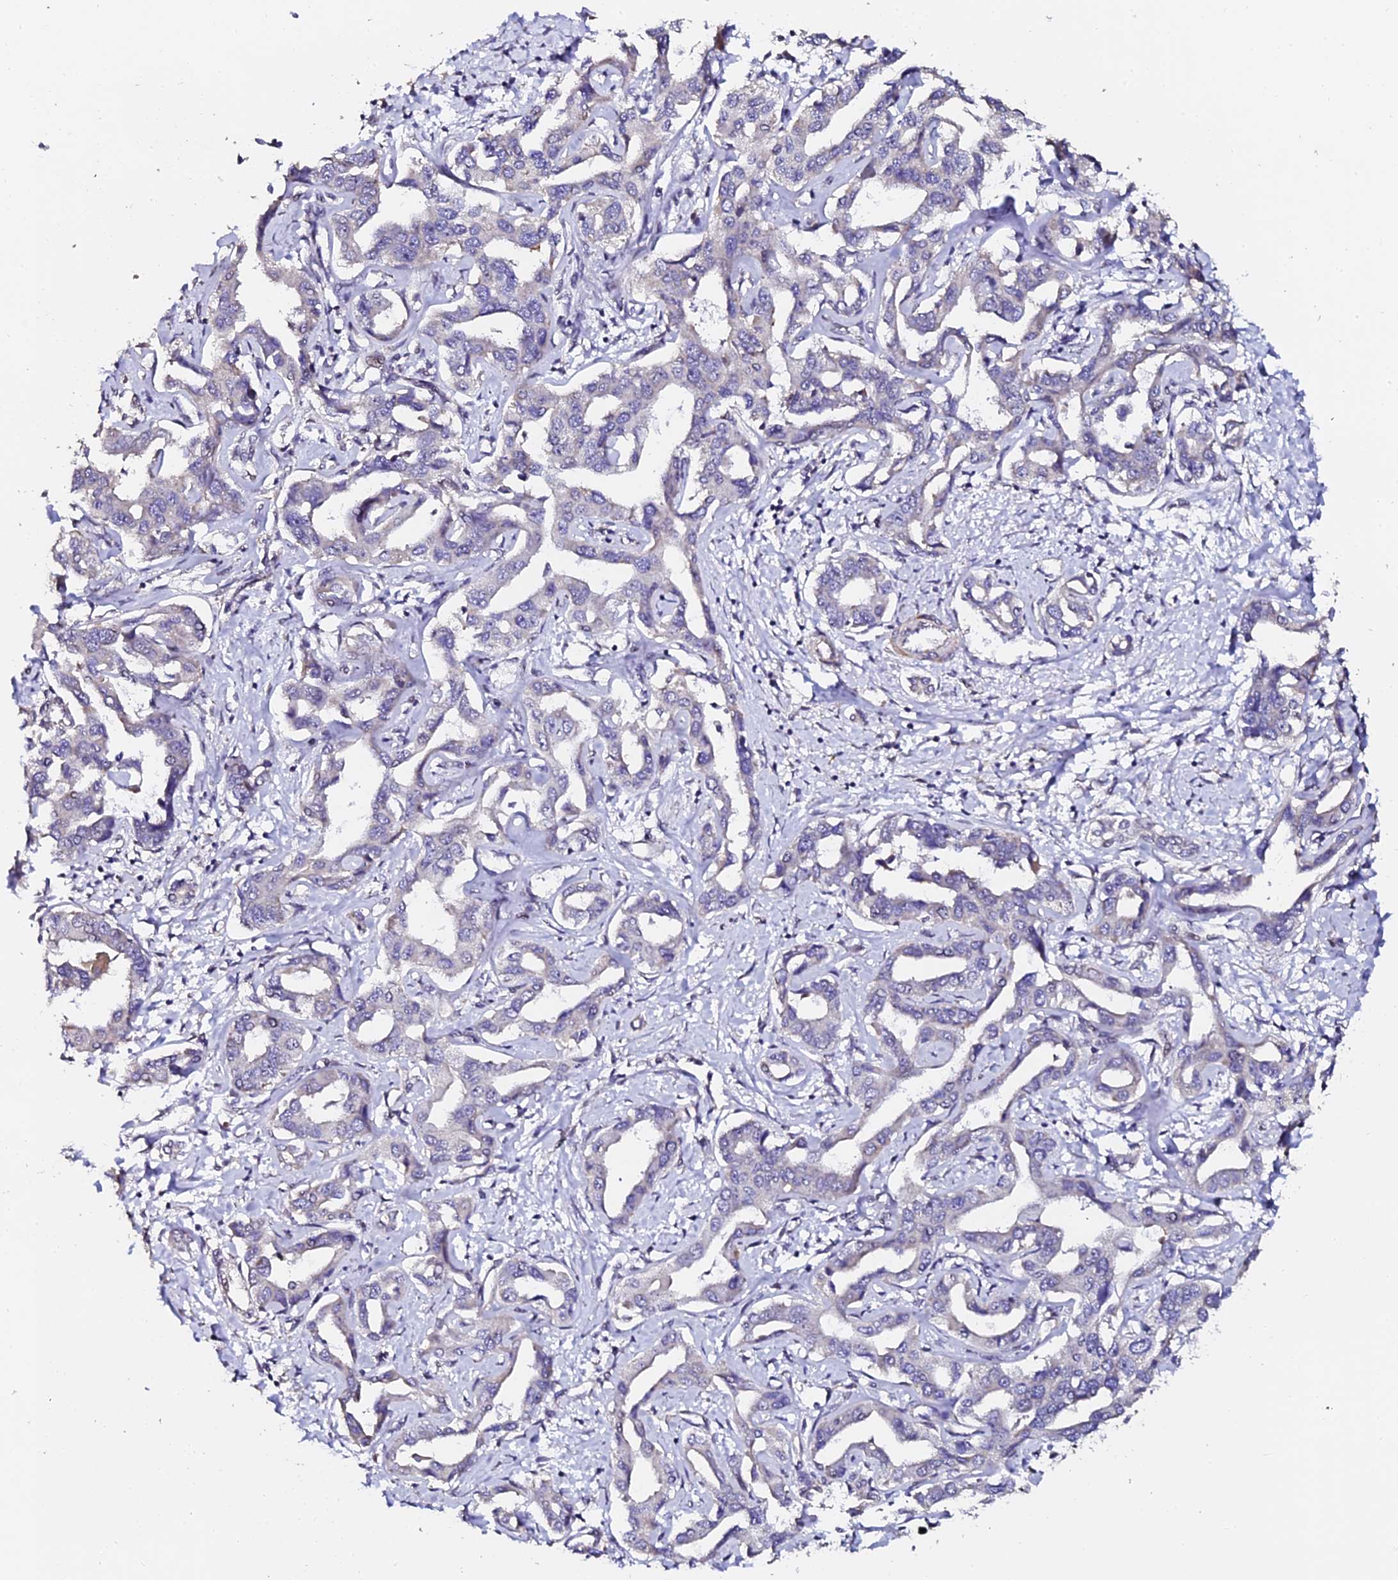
{"staining": {"intensity": "negative", "quantity": "none", "location": "none"}, "tissue": "liver cancer", "cell_type": "Tumor cells", "image_type": "cancer", "snomed": [{"axis": "morphology", "description": "Cholangiocarcinoma"}, {"axis": "topography", "description": "Liver"}], "caption": "Immunohistochemistry image of neoplastic tissue: liver cancer (cholangiocarcinoma) stained with DAB (3,3'-diaminobenzidine) reveals no significant protein positivity in tumor cells.", "gene": "GPN3", "patient": {"sex": "male", "age": 59}}